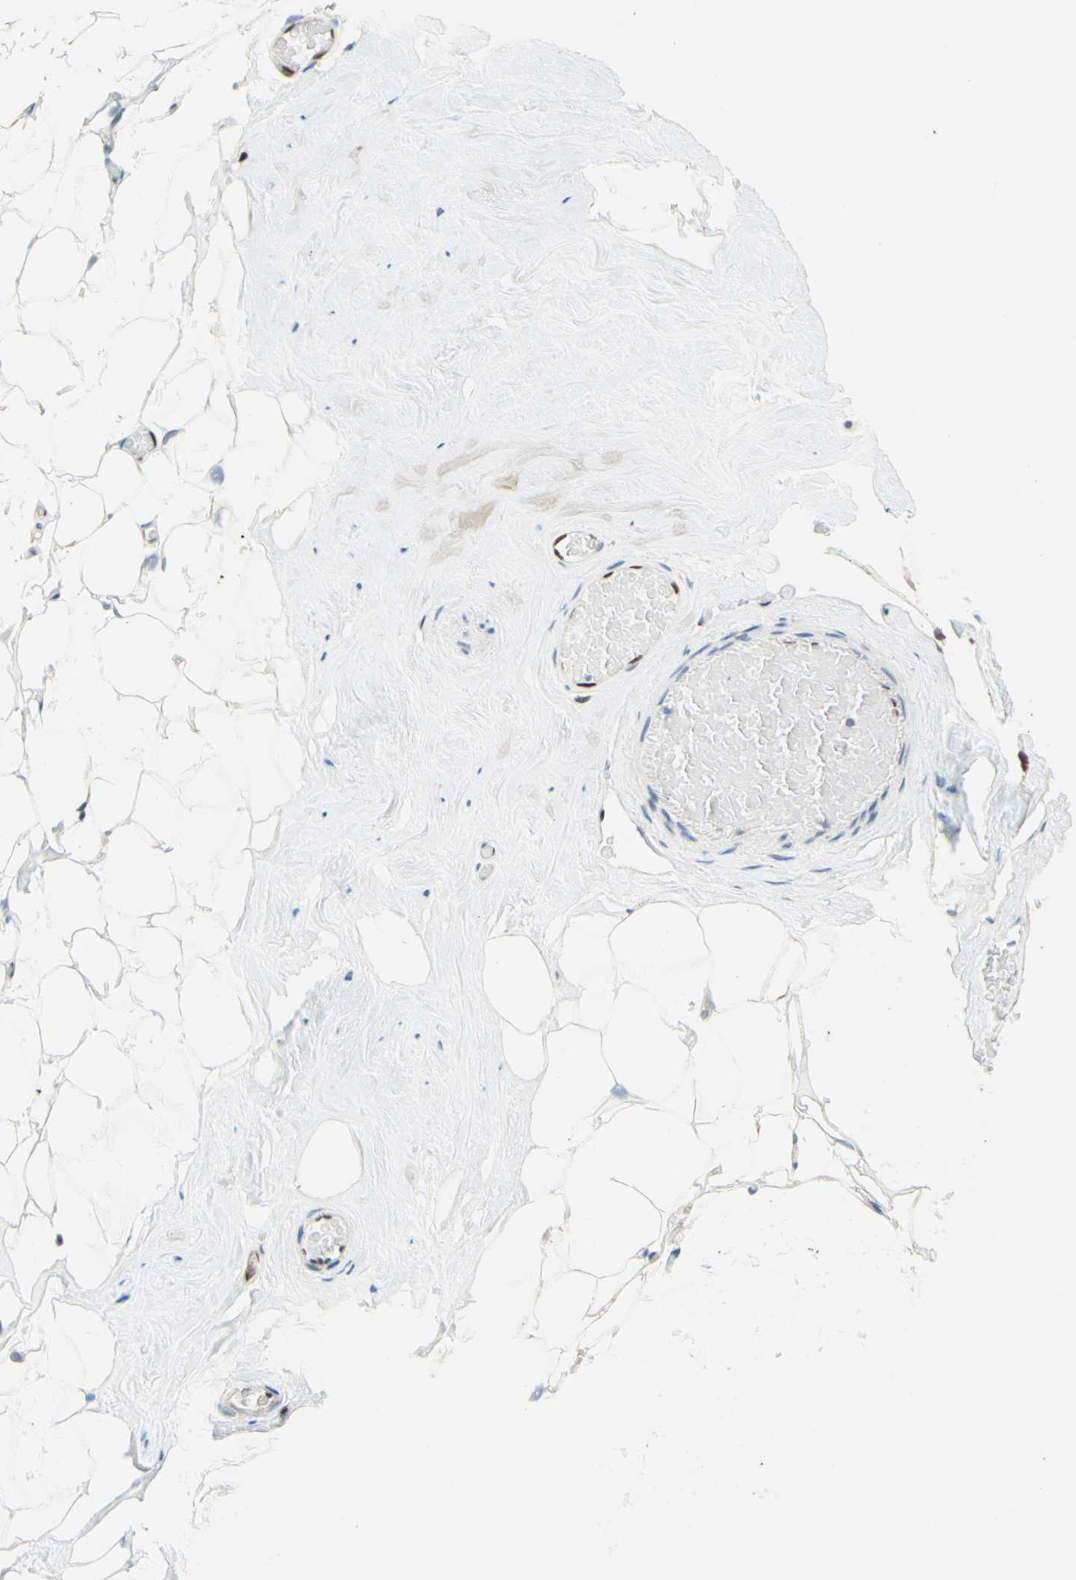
{"staining": {"intensity": "negative", "quantity": "none", "location": "none"}, "tissue": "breast", "cell_type": "Adipocytes", "image_type": "normal", "snomed": [{"axis": "morphology", "description": "Normal tissue, NOS"}, {"axis": "topography", "description": "Breast"}], "caption": "An immunohistochemistry (IHC) histopathology image of normal breast is shown. There is no staining in adipocytes of breast. (DAB (3,3'-diaminobenzidine) immunohistochemistry, high magnification).", "gene": "POLB", "patient": {"sex": "female", "age": 75}}